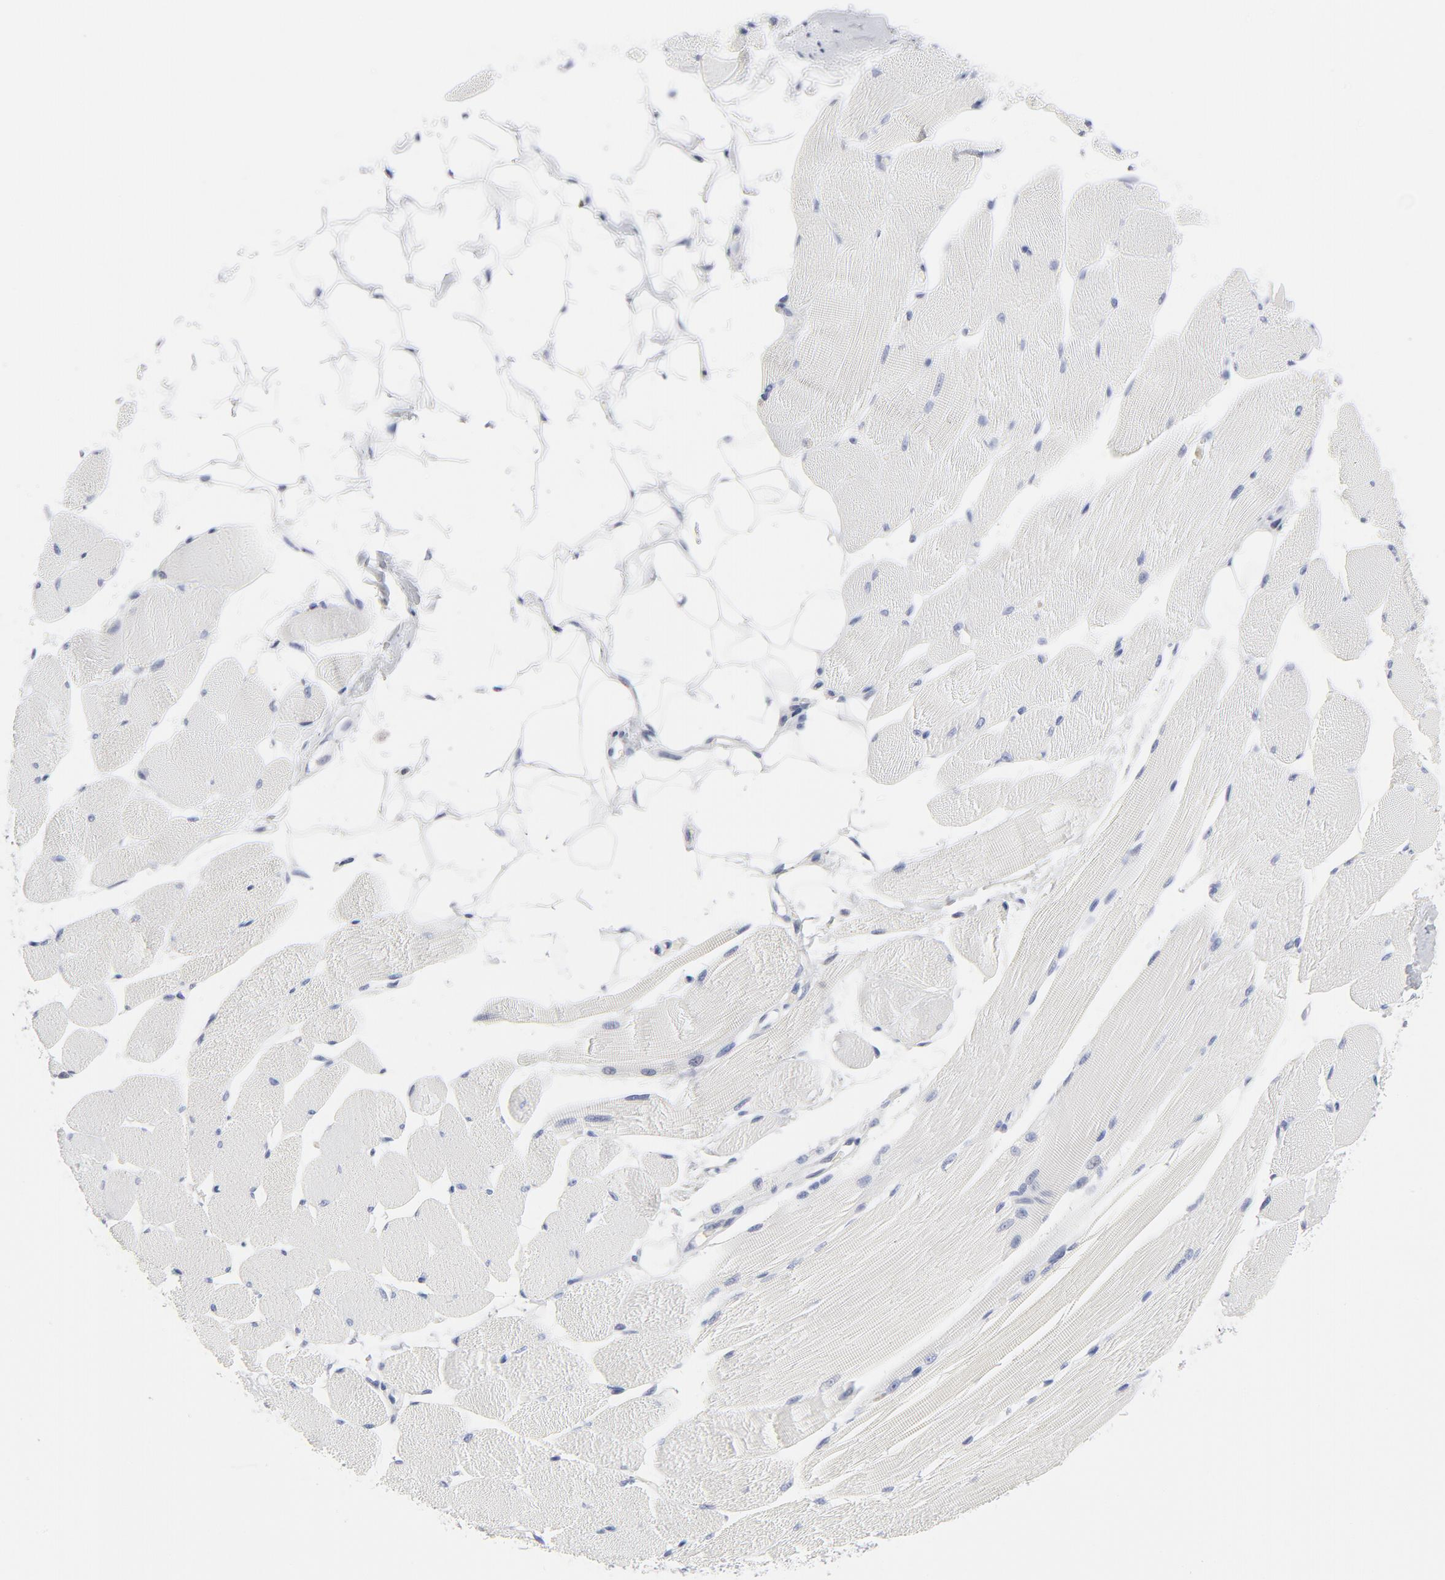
{"staining": {"intensity": "negative", "quantity": "none", "location": "none"}, "tissue": "skeletal muscle", "cell_type": "Myocytes", "image_type": "normal", "snomed": [{"axis": "morphology", "description": "Normal tissue, NOS"}, {"axis": "topography", "description": "Skeletal muscle"}, {"axis": "topography", "description": "Peripheral nerve tissue"}], "caption": "DAB (3,3'-diaminobenzidine) immunohistochemical staining of unremarkable human skeletal muscle exhibits no significant positivity in myocytes. (DAB (3,3'-diaminobenzidine) immunohistochemistry (IHC) visualized using brightfield microscopy, high magnification).", "gene": "CD2", "patient": {"sex": "female", "age": 84}}